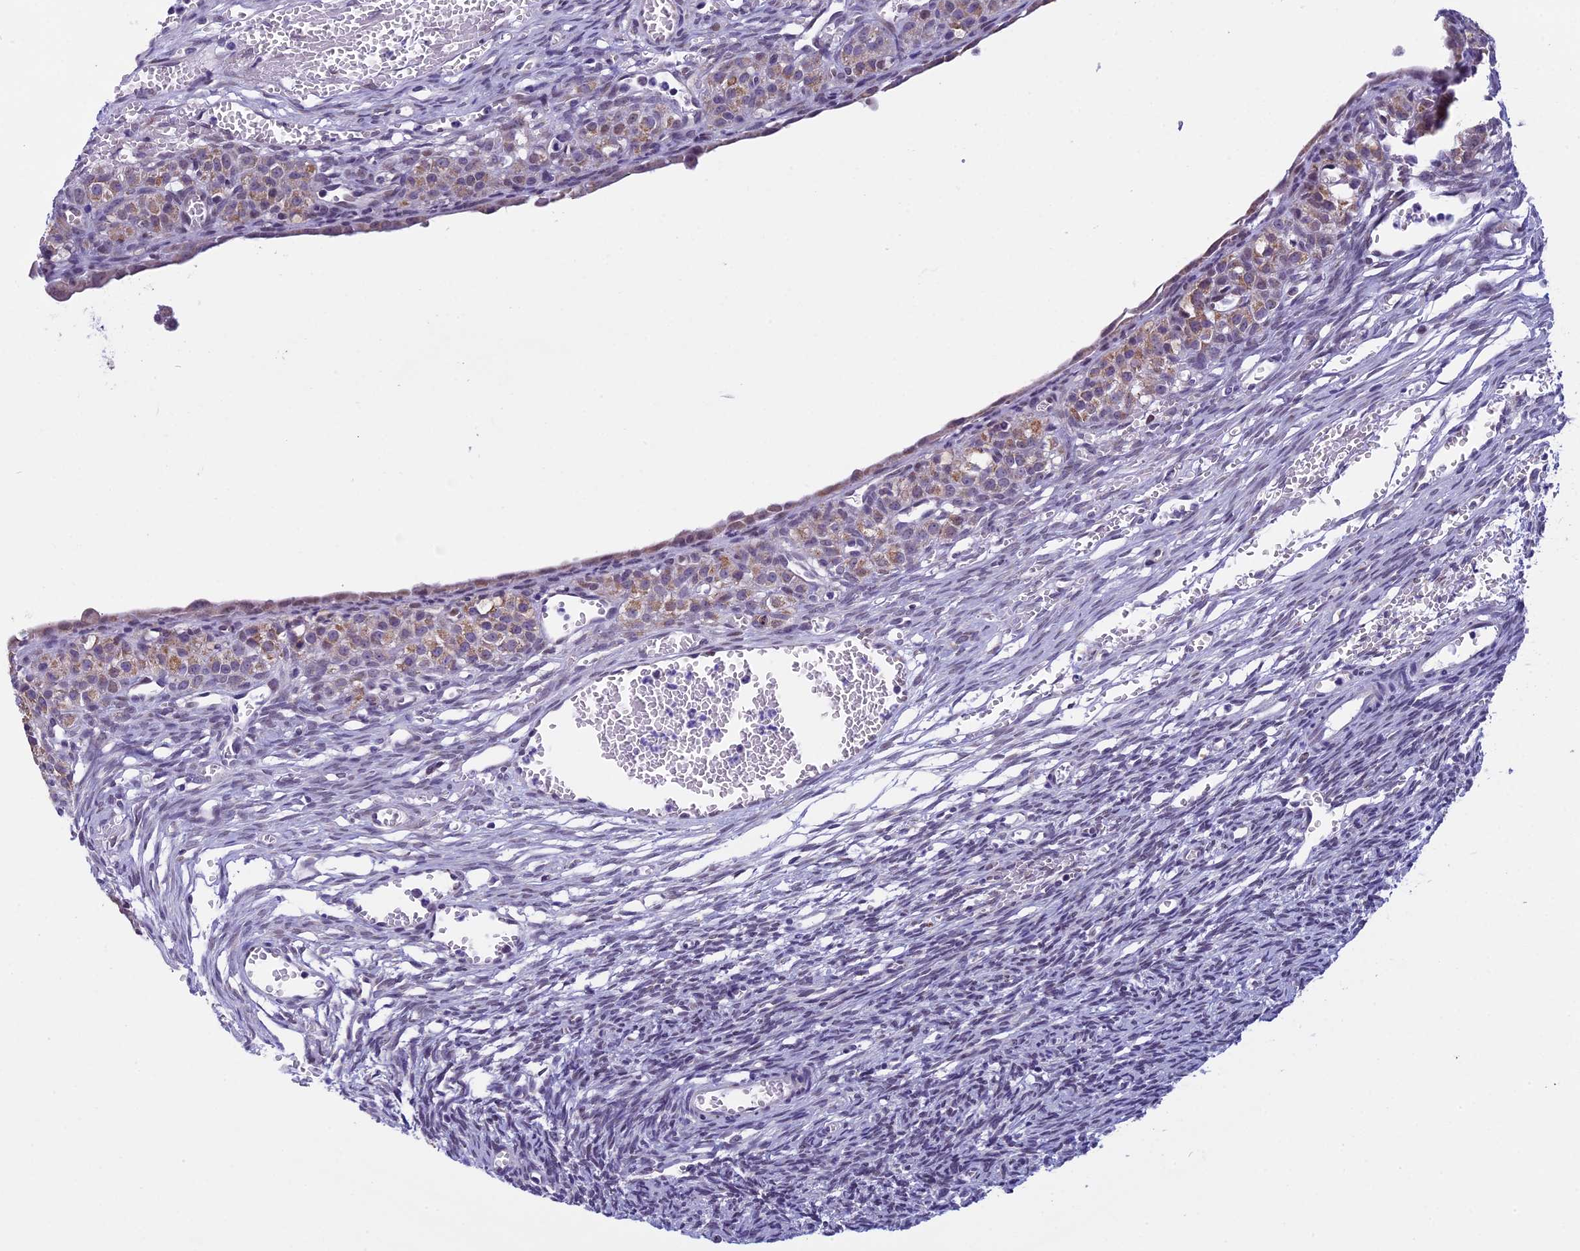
{"staining": {"intensity": "negative", "quantity": "none", "location": "none"}, "tissue": "ovary", "cell_type": "Ovarian stroma cells", "image_type": "normal", "snomed": [{"axis": "morphology", "description": "Normal tissue, NOS"}, {"axis": "topography", "description": "Ovary"}], "caption": "A micrograph of ovary stained for a protein reveals no brown staining in ovarian stroma cells. The staining is performed using DAB (3,3'-diaminobenzidine) brown chromogen with nuclei counter-stained in using hematoxylin.", "gene": "ZNF317", "patient": {"sex": "female", "age": 39}}